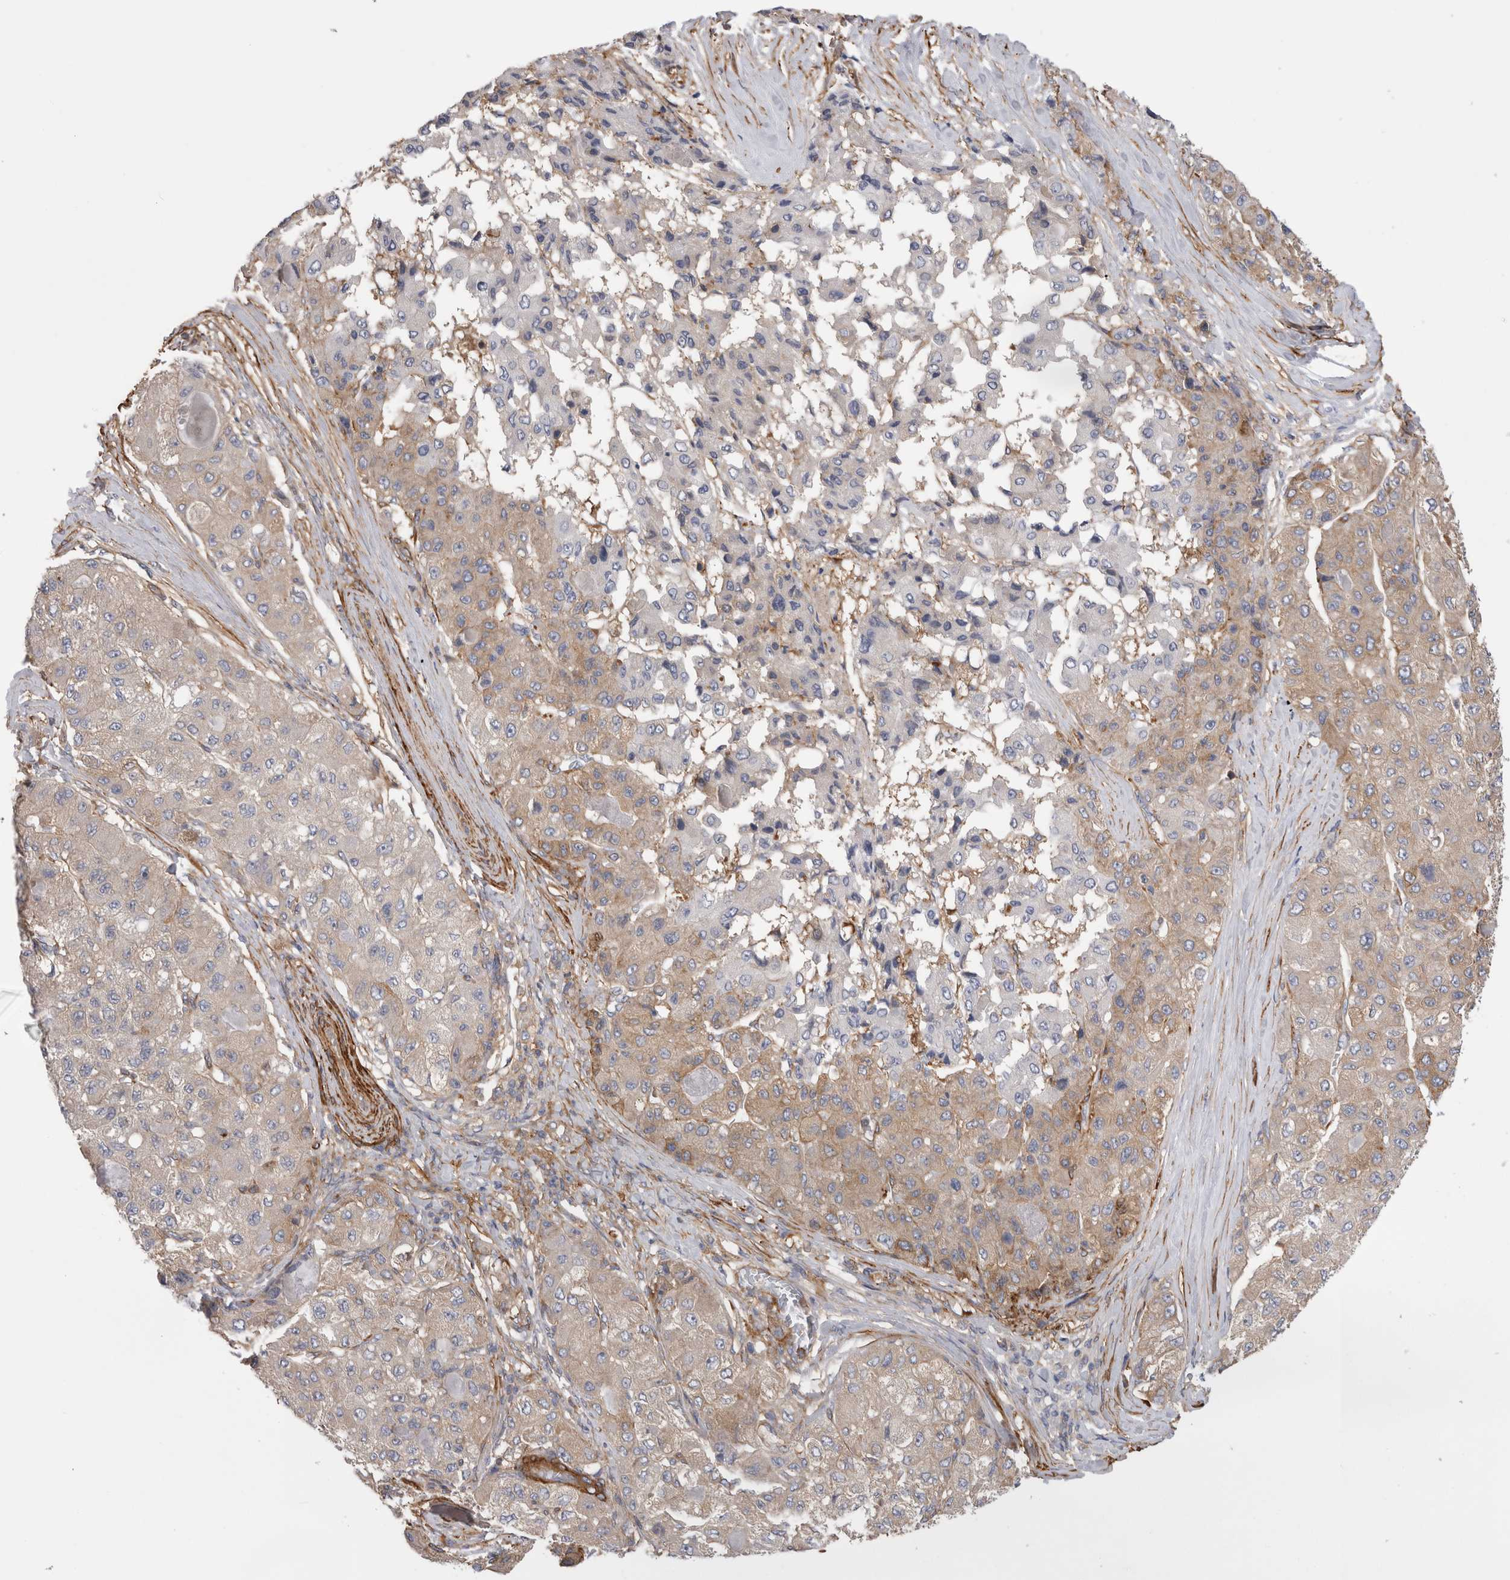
{"staining": {"intensity": "weak", "quantity": ">75%", "location": "cytoplasmic/membranous"}, "tissue": "liver cancer", "cell_type": "Tumor cells", "image_type": "cancer", "snomed": [{"axis": "morphology", "description": "Carcinoma, Hepatocellular, NOS"}, {"axis": "topography", "description": "Liver"}], "caption": "High-power microscopy captured an immunohistochemistry image of hepatocellular carcinoma (liver), revealing weak cytoplasmic/membranous positivity in about >75% of tumor cells.", "gene": "EPRS1", "patient": {"sex": "male", "age": 80}}